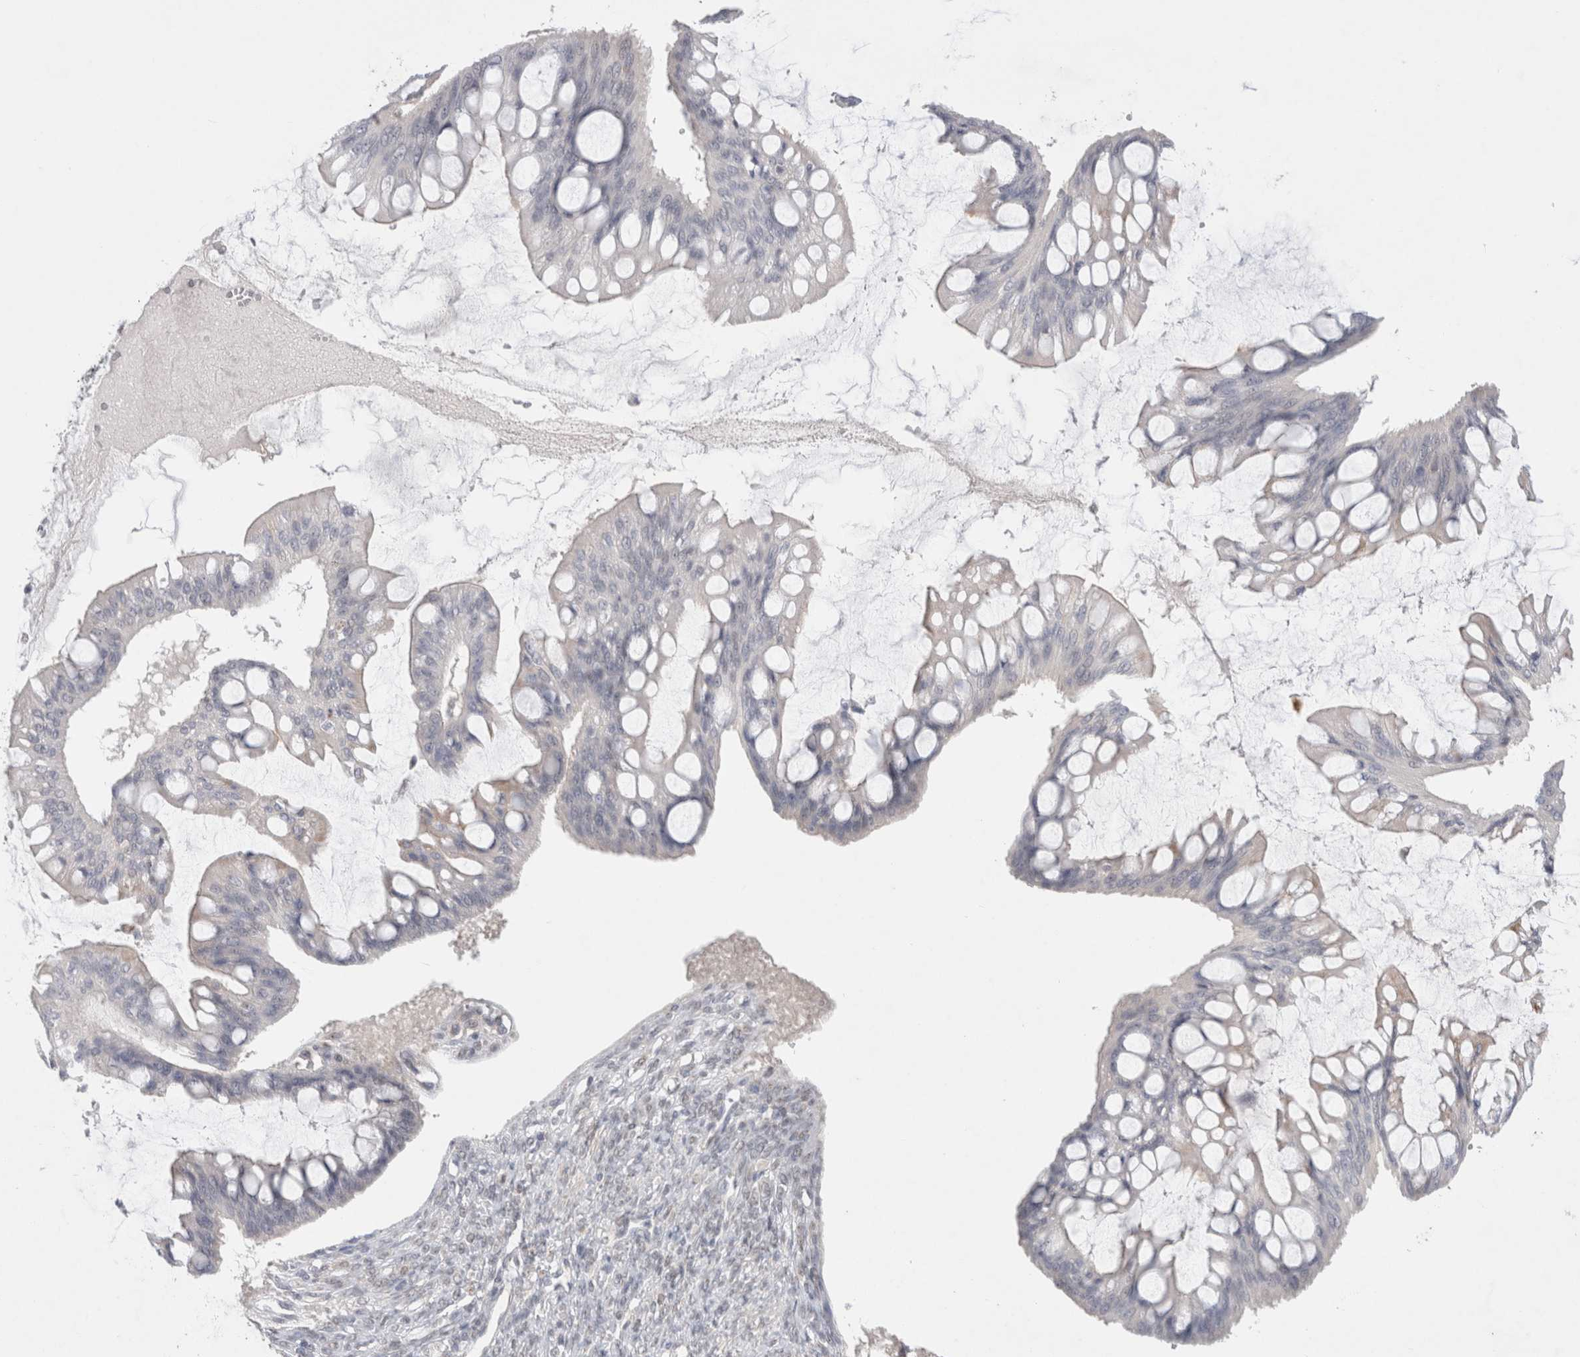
{"staining": {"intensity": "negative", "quantity": "none", "location": "none"}, "tissue": "ovarian cancer", "cell_type": "Tumor cells", "image_type": "cancer", "snomed": [{"axis": "morphology", "description": "Cystadenocarcinoma, mucinous, NOS"}, {"axis": "topography", "description": "Ovary"}], "caption": "The image shows no staining of tumor cells in ovarian mucinous cystadenocarcinoma.", "gene": "BICD2", "patient": {"sex": "female", "age": 73}}